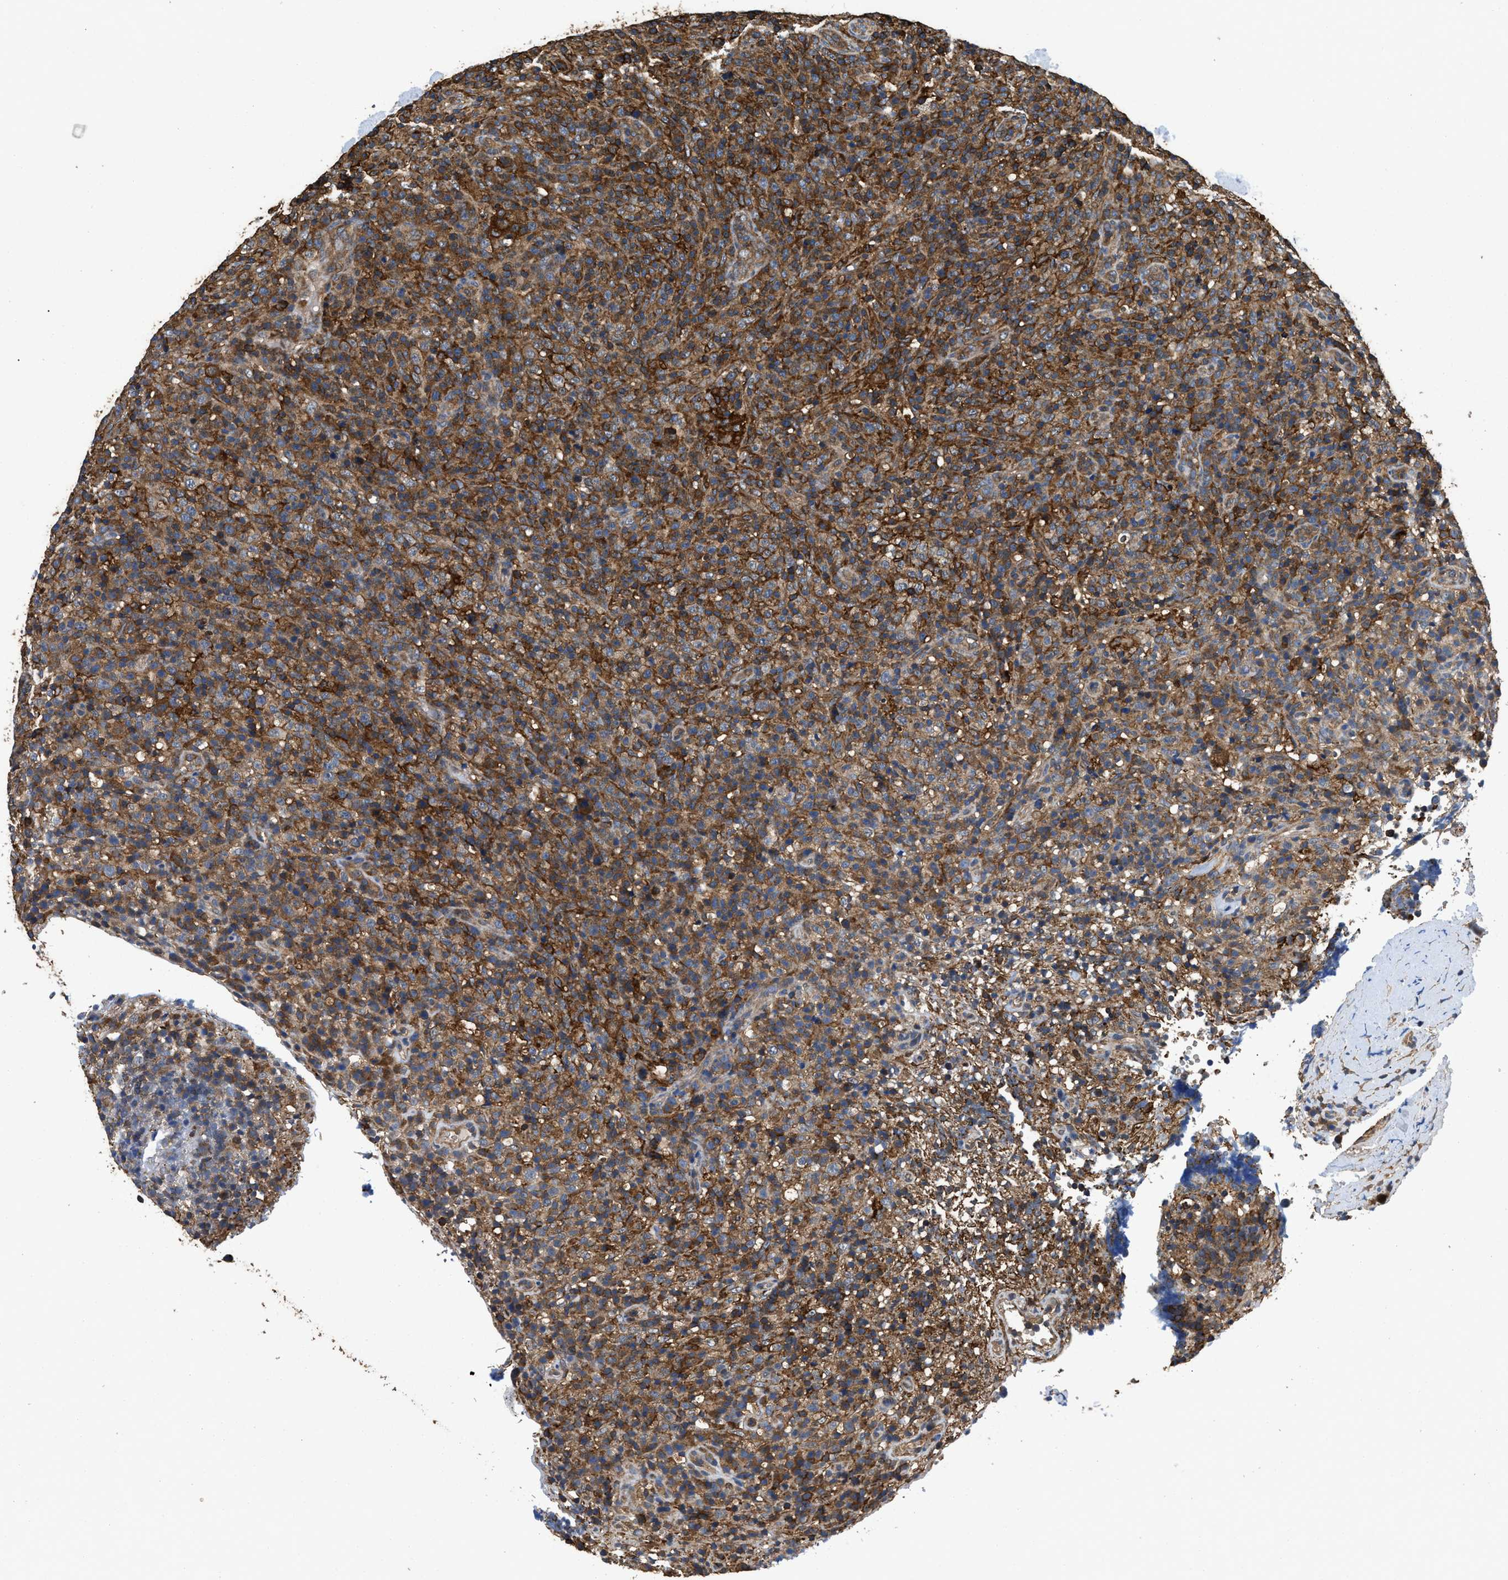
{"staining": {"intensity": "moderate", "quantity": ">75%", "location": "cytoplasmic/membranous"}, "tissue": "lymphoma", "cell_type": "Tumor cells", "image_type": "cancer", "snomed": [{"axis": "morphology", "description": "Malignant lymphoma, non-Hodgkin's type, High grade"}, {"axis": "topography", "description": "Lymph node"}], "caption": "High-grade malignant lymphoma, non-Hodgkin's type stained with DAB immunohistochemistry (IHC) reveals medium levels of moderate cytoplasmic/membranous positivity in approximately >75% of tumor cells.", "gene": "LINGO2", "patient": {"sex": "female", "age": 76}}